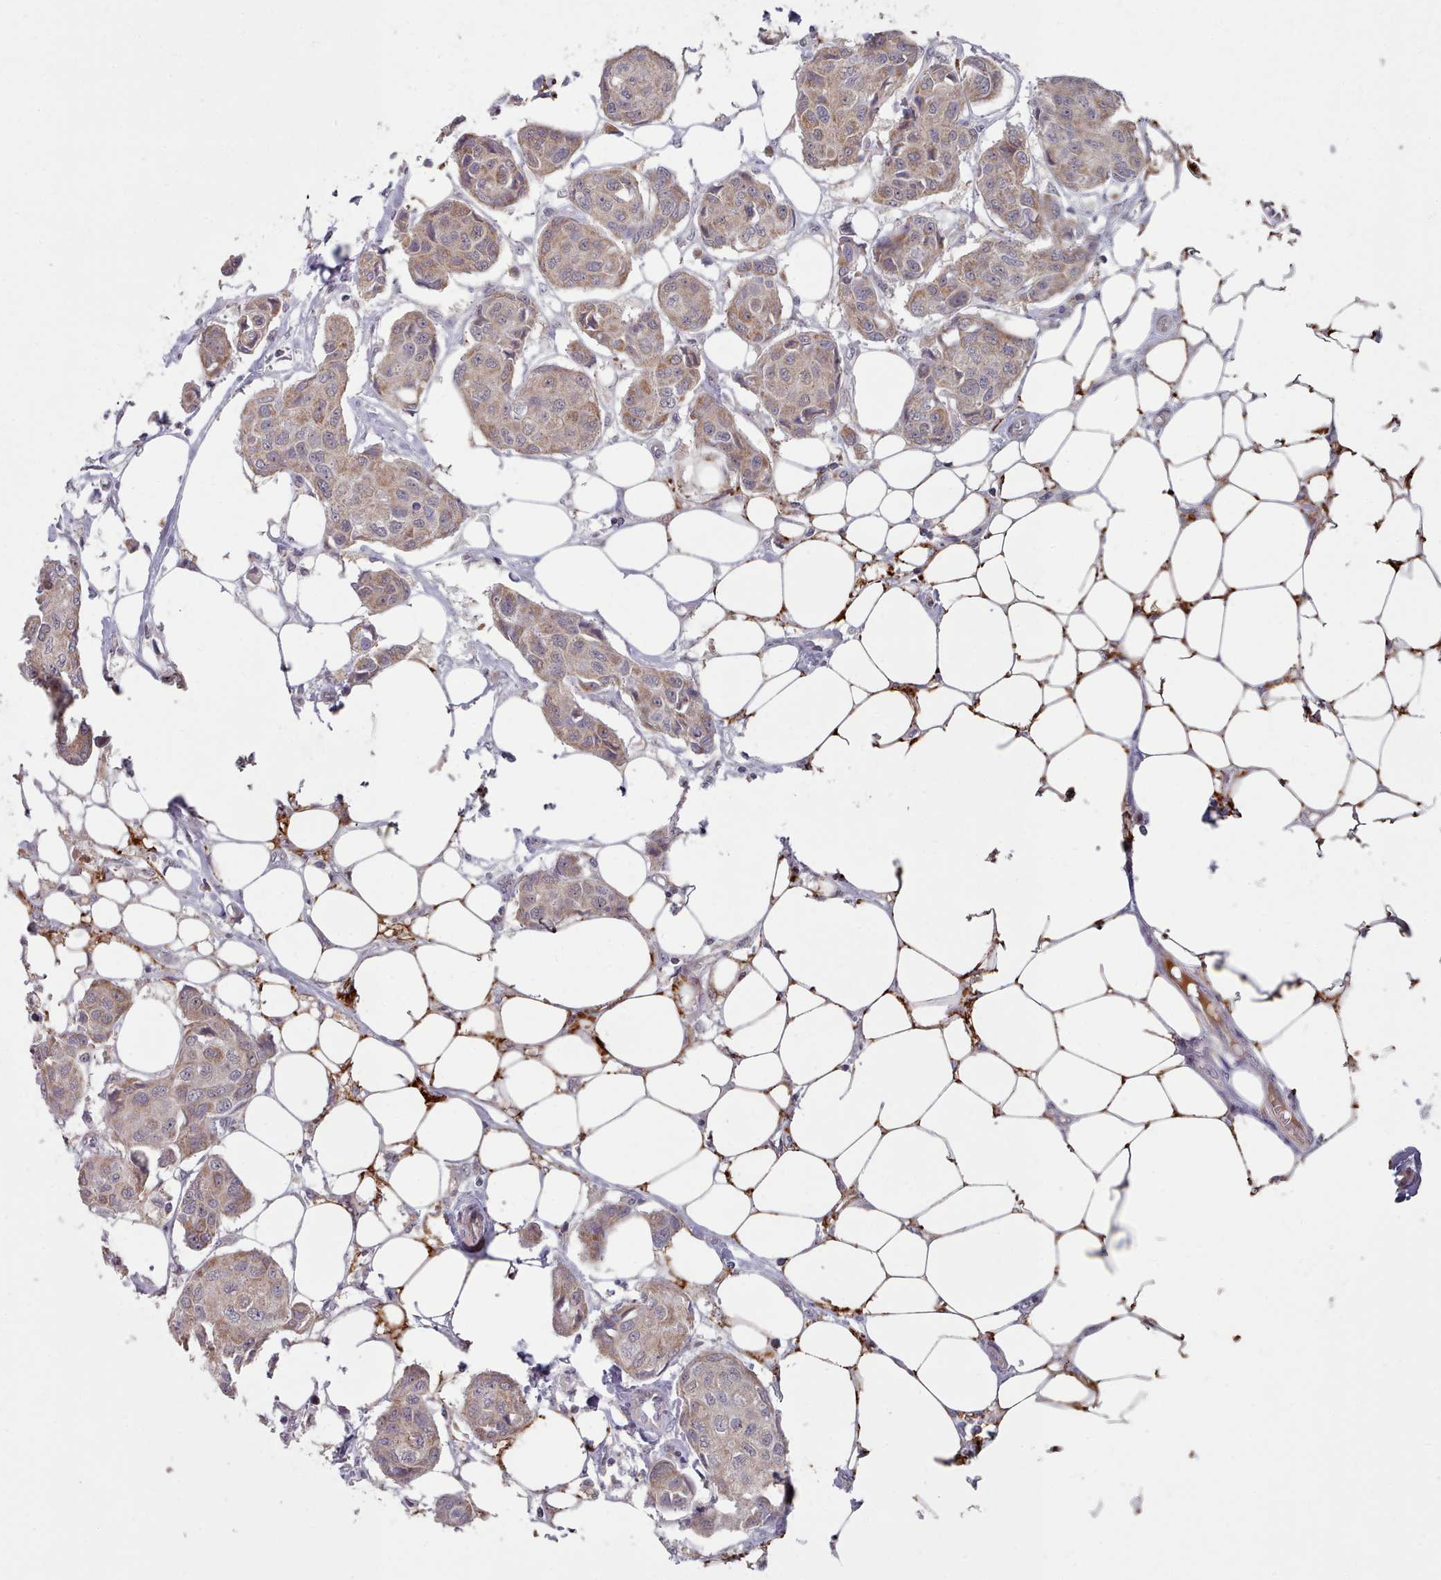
{"staining": {"intensity": "weak", "quantity": "25%-75%", "location": "cytoplasmic/membranous"}, "tissue": "breast cancer", "cell_type": "Tumor cells", "image_type": "cancer", "snomed": [{"axis": "morphology", "description": "Duct carcinoma"}, {"axis": "topography", "description": "Breast"}, {"axis": "topography", "description": "Lymph node"}], "caption": "Invasive ductal carcinoma (breast) stained with IHC reveals weak cytoplasmic/membranous positivity in about 25%-75% of tumor cells. (Brightfield microscopy of DAB IHC at high magnification).", "gene": "TRARG1", "patient": {"sex": "female", "age": 80}}